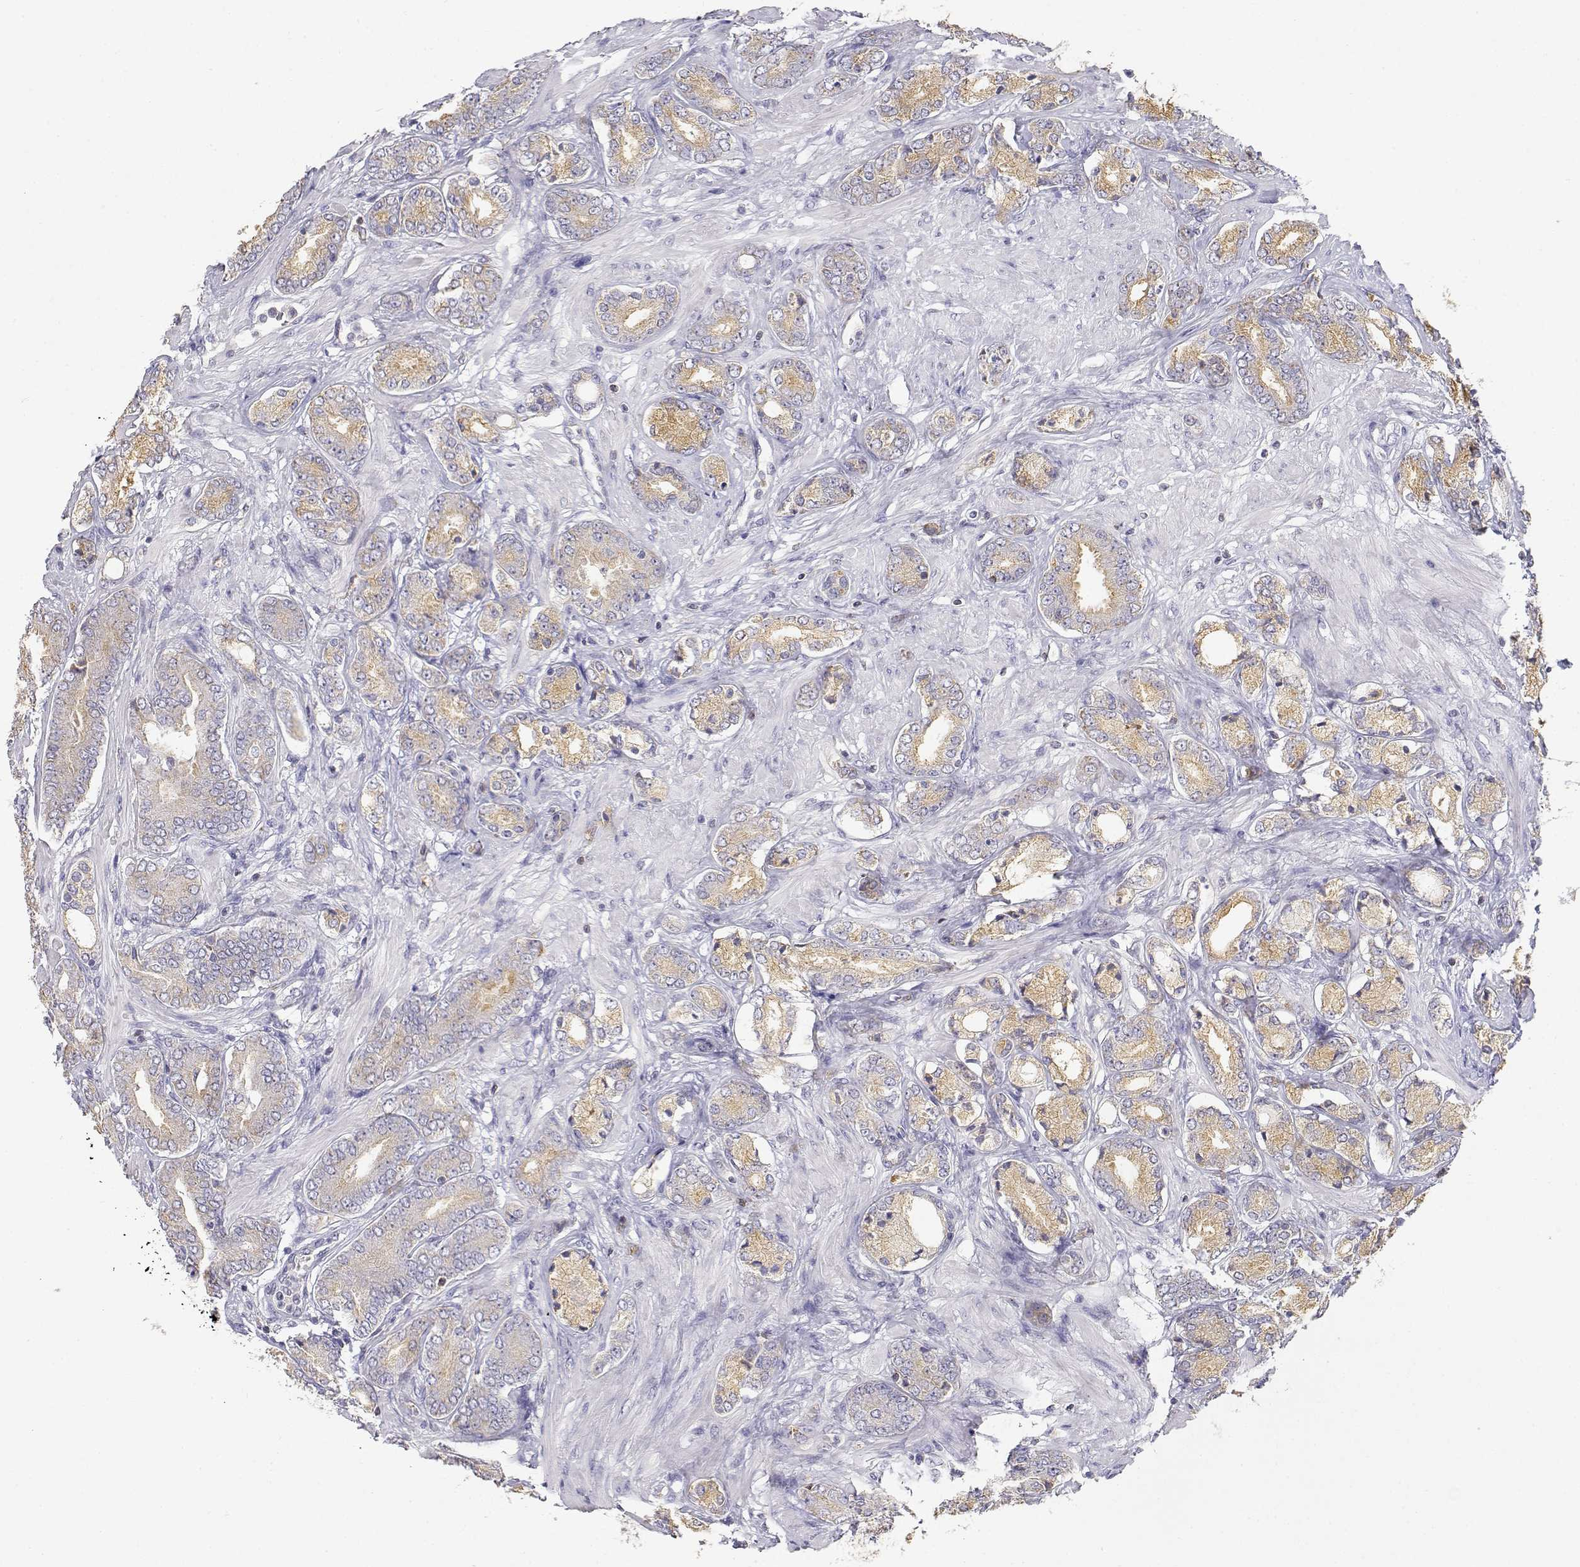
{"staining": {"intensity": "weak", "quantity": ">75%", "location": "cytoplasmic/membranous"}, "tissue": "prostate cancer", "cell_type": "Tumor cells", "image_type": "cancer", "snomed": [{"axis": "morphology", "description": "Adenocarcinoma, High grade"}, {"axis": "topography", "description": "Prostate"}], "caption": "The immunohistochemical stain labels weak cytoplasmic/membranous positivity in tumor cells of prostate cancer tissue.", "gene": "ADA", "patient": {"sex": "male", "age": 56}}